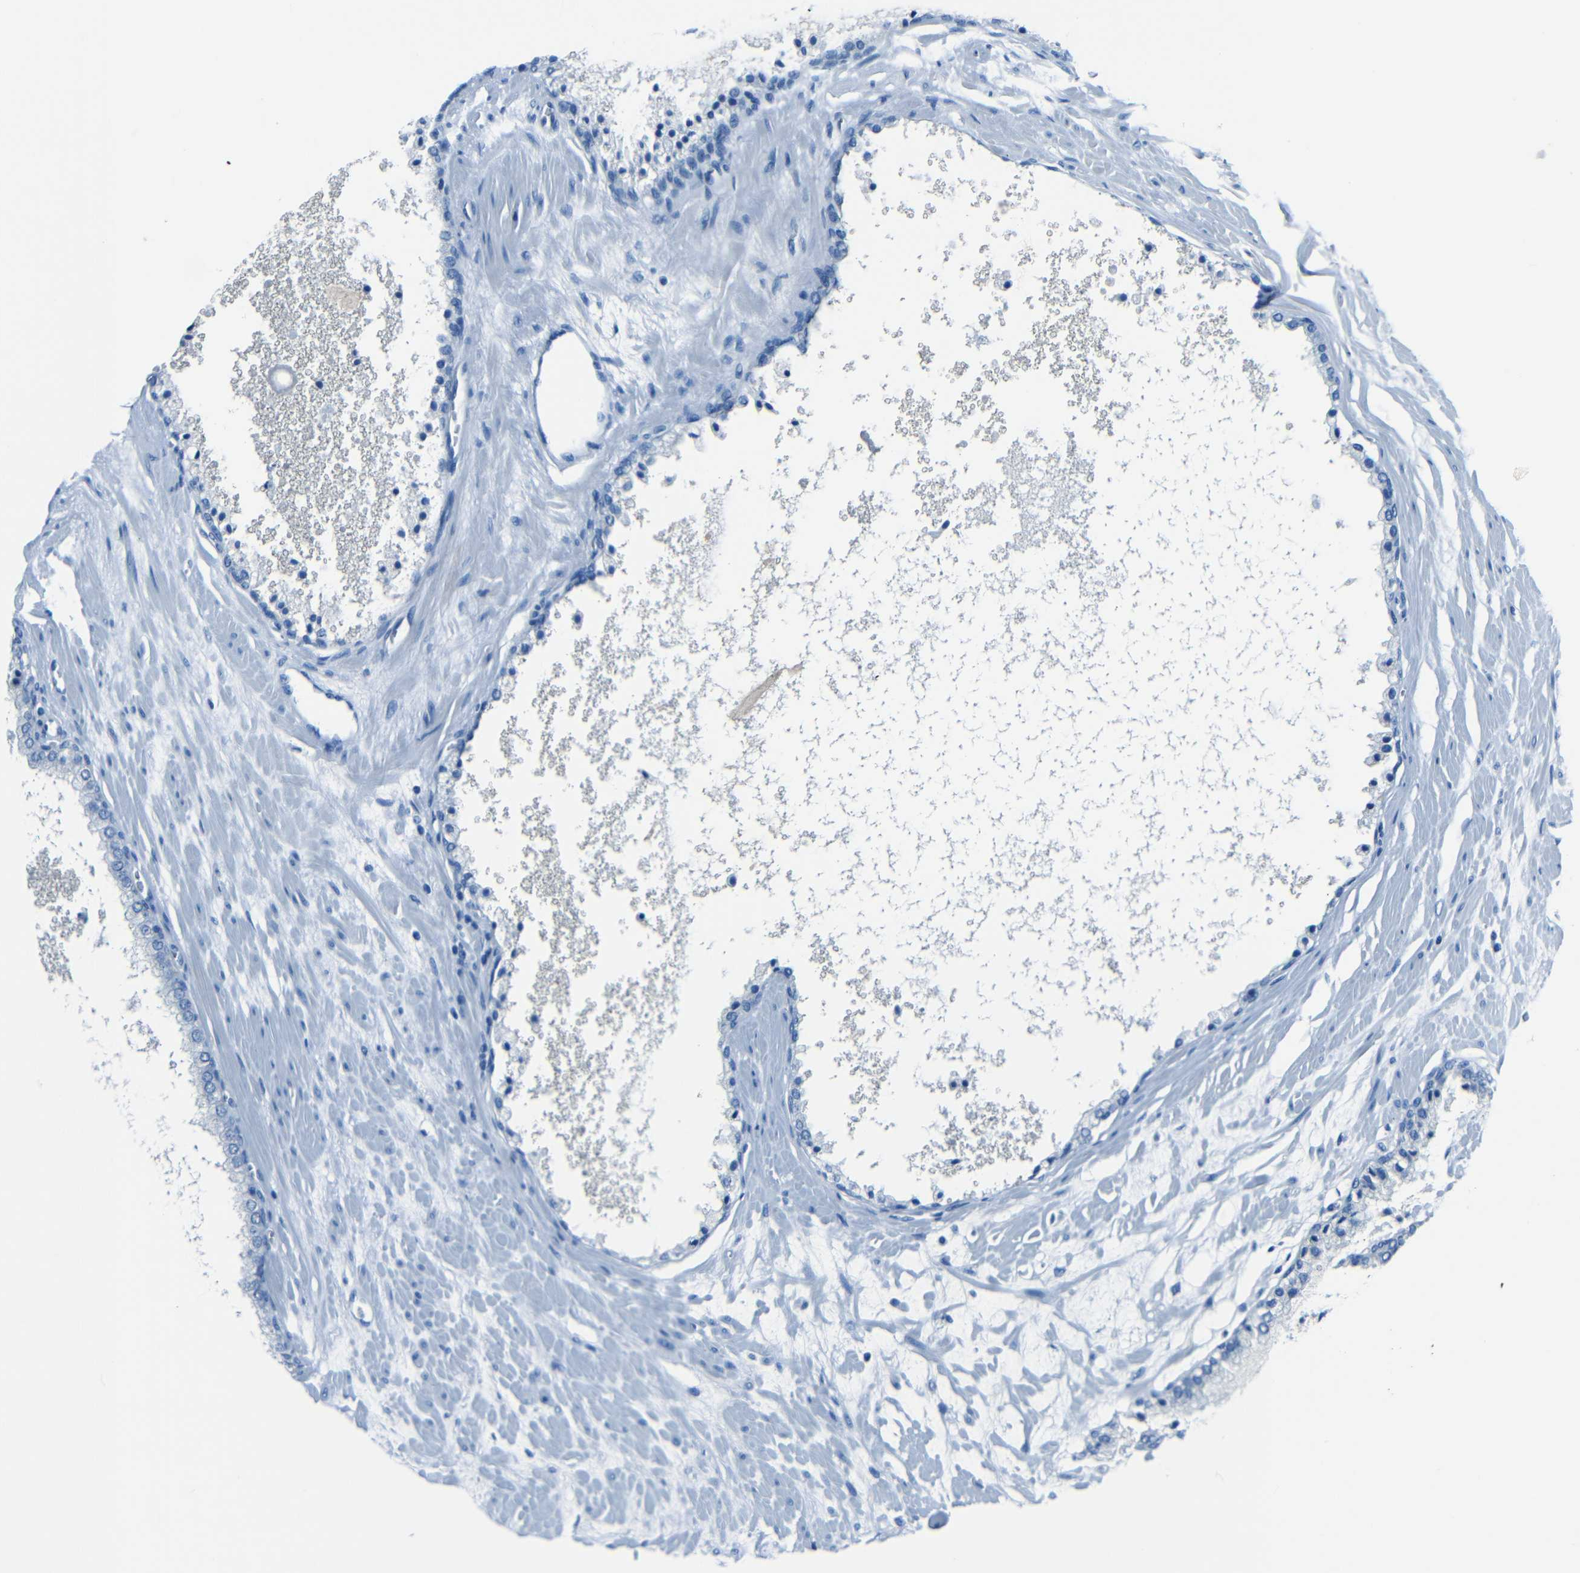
{"staining": {"intensity": "negative", "quantity": "none", "location": "none"}, "tissue": "prostate cancer", "cell_type": "Tumor cells", "image_type": "cancer", "snomed": [{"axis": "morphology", "description": "Adenocarcinoma, High grade"}, {"axis": "topography", "description": "Prostate"}], "caption": "Tumor cells show no significant protein staining in high-grade adenocarcinoma (prostate).", "gene": "FBN2", "patient": {"sex": "male", "age": 65}}